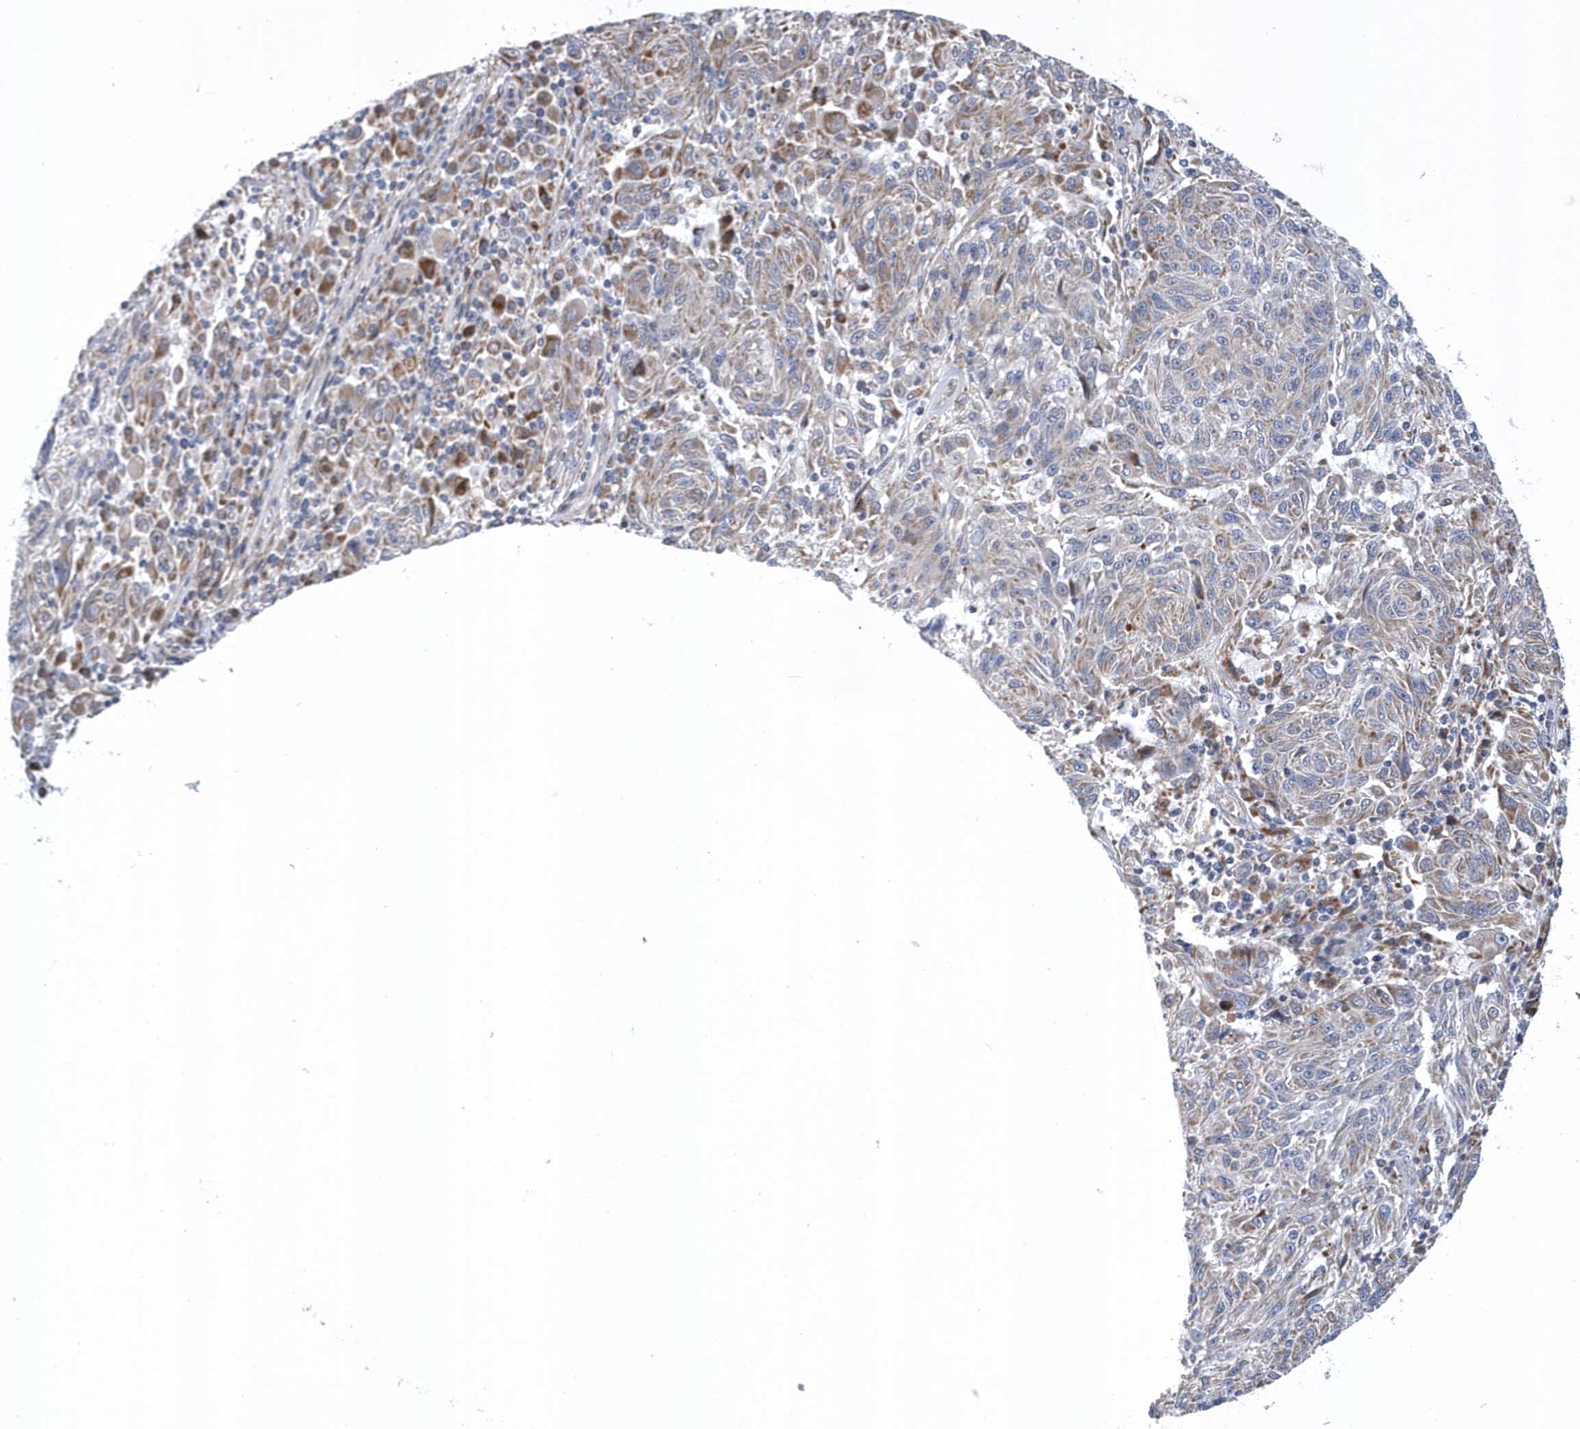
{"staining": {"intensity": "moderate", "quantity": ">75%", "location": "cytoplasmic/membranous"}, "tissue": "melanoma", "cell_type": "Tumor cells", "image_type": "cancer", "snomed": [{"axis": "morphology", "description": "Malignant melanoma, NOS"}, {"axis": "topography", "description": "Skin"}], "caption": "Brown immunohistochemical staining in human melanoma shows moderate cytoplasmic/membranous staining in about >75% of tumor cells.", "gene": "VWA5B2", "patient": {"sex": "male", "age": 53}}